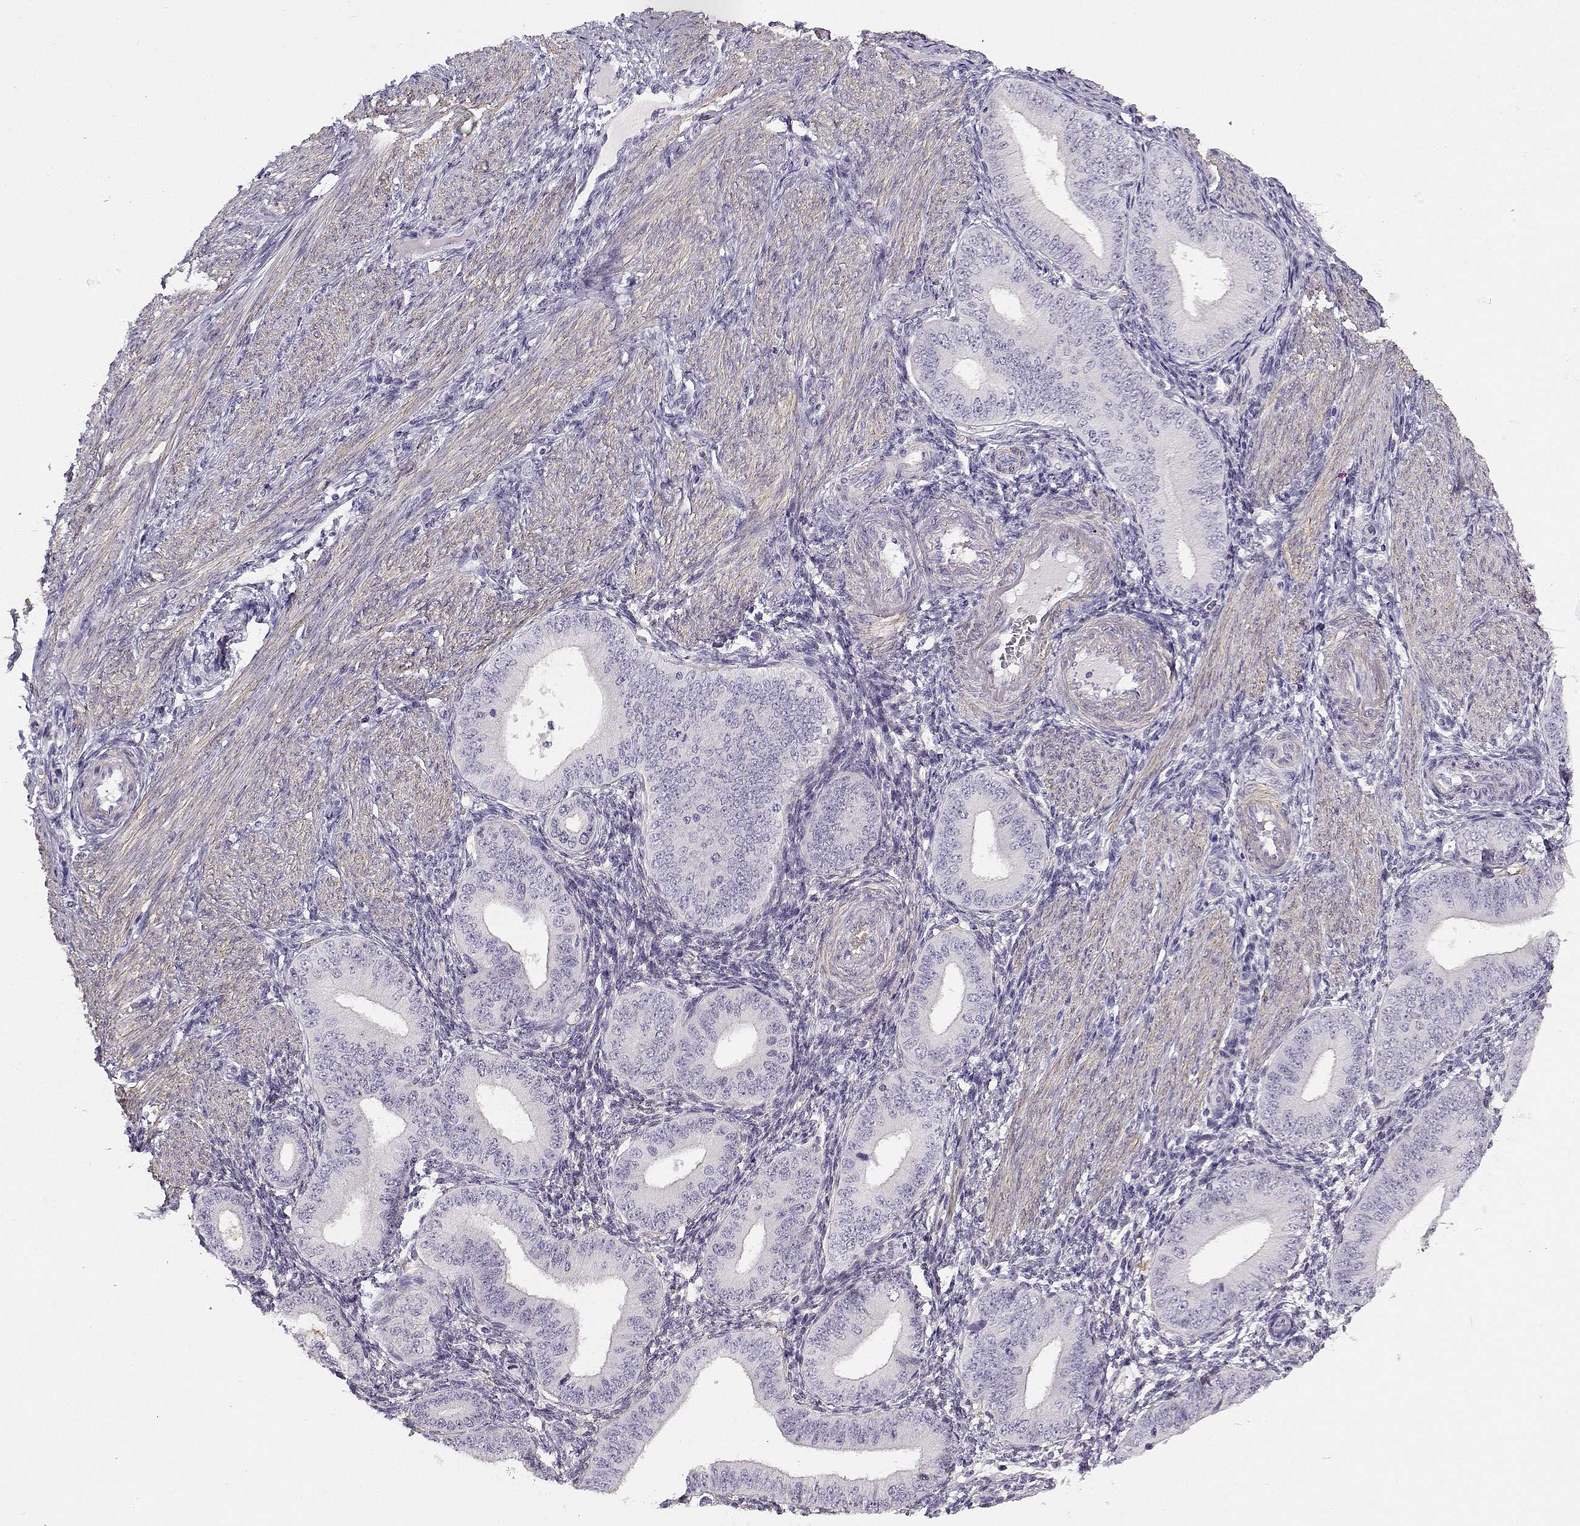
{"staining": {"intensity": "negative", "quantity": "none", "location": "none"}, "tissue": "endometrium", "cell_type": "Cells in endometrial stroma", "image_type": "normal", "snomed": [{"axis": "morphology", "description": "Normal tissue, NOS"}, {"axis": "topography", "description": "Endometrium"}], "caption": "Immunohistochemical staining of unremarkable human endometrium demonstrates no significant expression in cells in endometrial stroma.", "gene": "UCP3", "patient": {"sex": "female", "age": 39}}